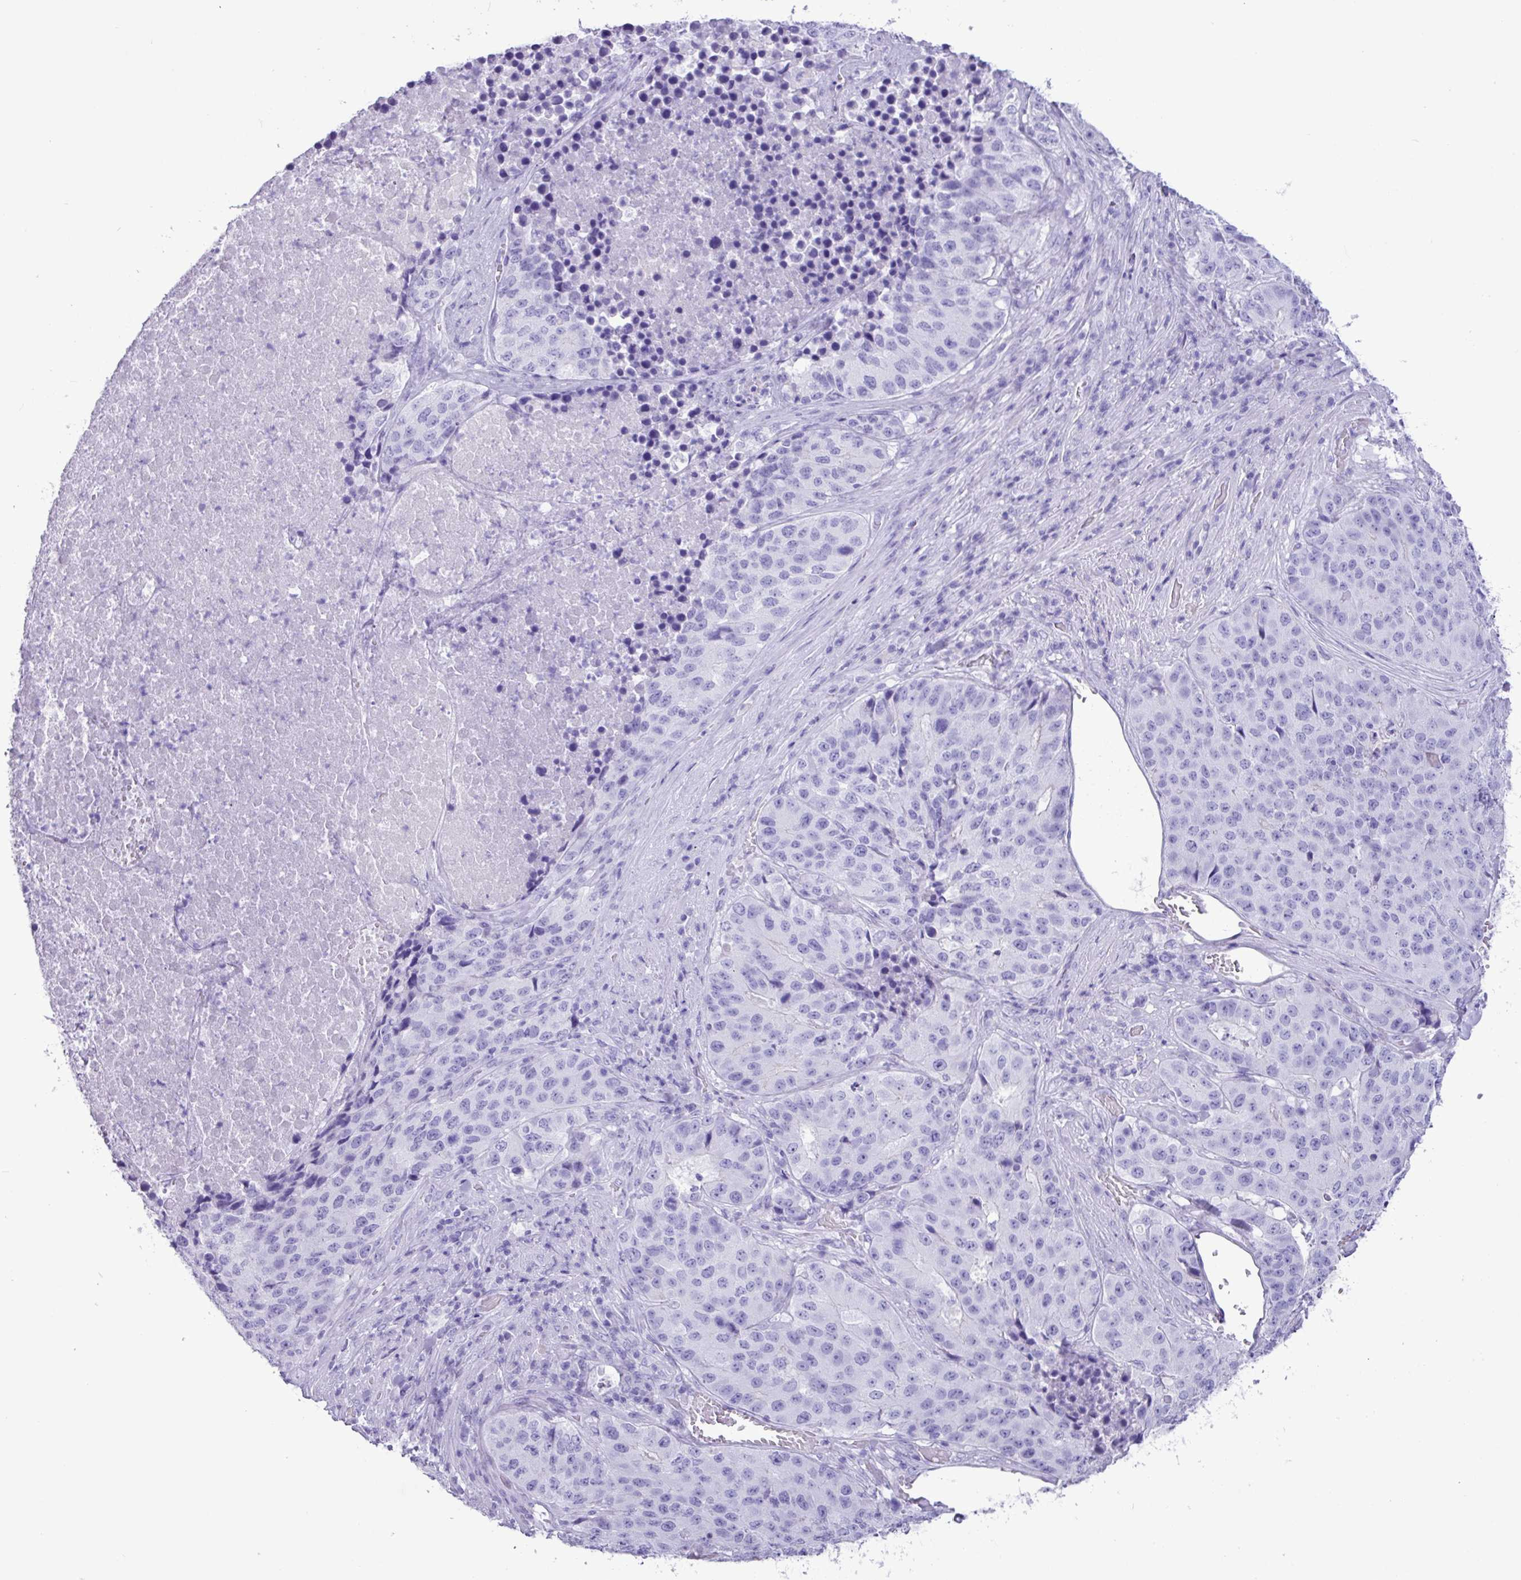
{"staining": {"intensity": "negative", "quantity": "none", "location": "none"}, "tissue": "stomach cancer", "cell_type": "Tumor cells", "image_type": "cancer", "snomed": [{"axis": "morphology", "description": "Adenocarcinoma, NOS"}, {"axis": "topography", "description": "Stomach"}], "caption": "A photomicrograph of adenocarcinoma (stomach) stained for a protein exhibits no brown staining in tumor cells. Nuclei are stained in blue.", "gene": "CKMT2", "patient": {"sex": "male", "age": 71}}